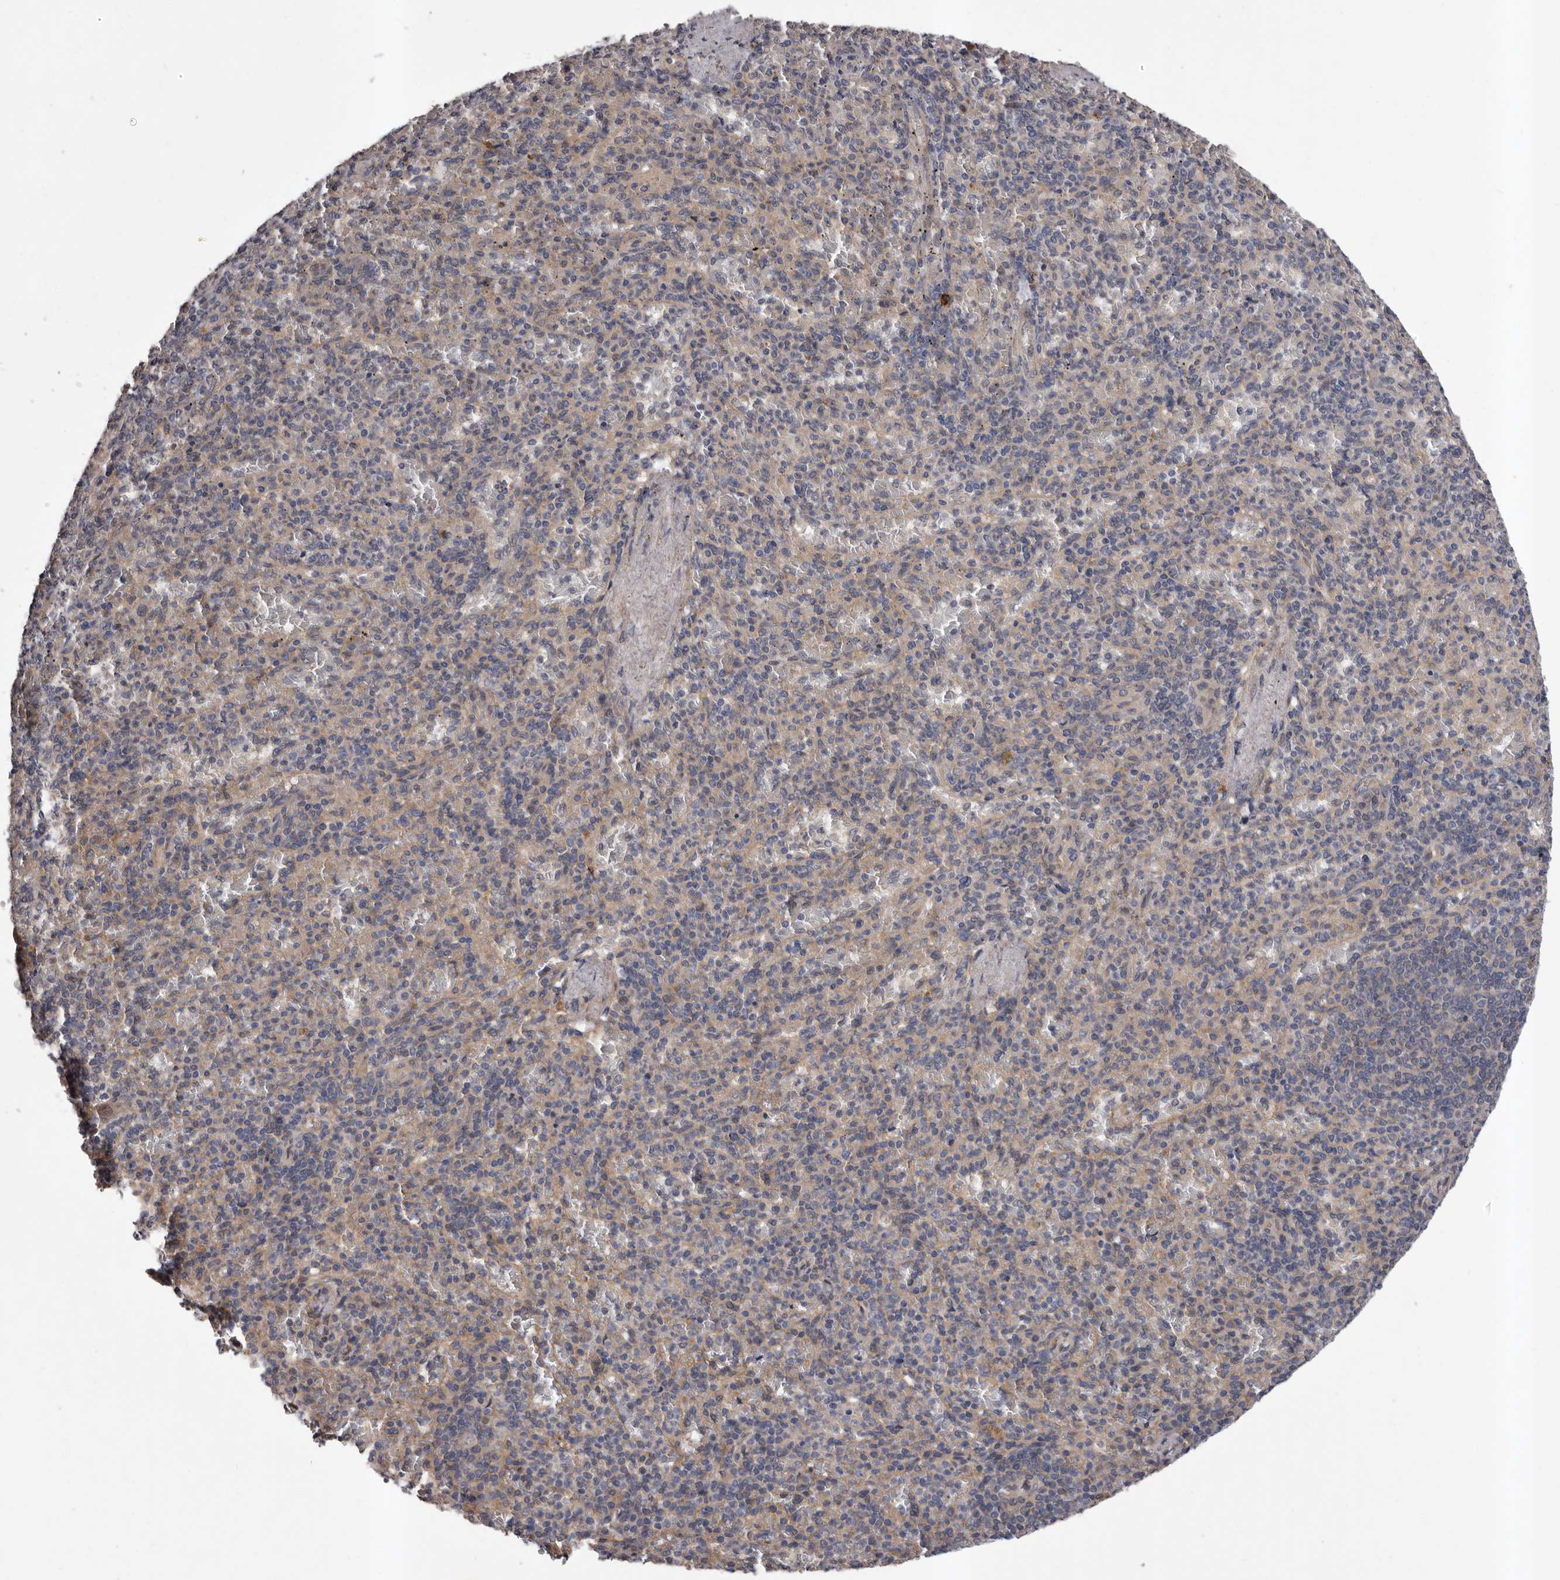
{"staining": {"intensity": "negative", "quantity": "none", "location": "none"}, "tissue": "spleen", "cell_type": "Cells in red pulp", "image_type": "normal", "snomed": [{"axis": "morphology", "description": "Normal tissue, NOS"}, {"axis": "topography", "description": "Spleen"}], "caption": "High magnification brightfield microscopy of normal spleen stained with DAB (3,3'-diaminobenzidine) (brown) and counterstained with hematoxylin (blue): cells in red pulp show no significant positivity.", "gene": "PRKD1", "patient": {"sex": "female", "age": 74}}